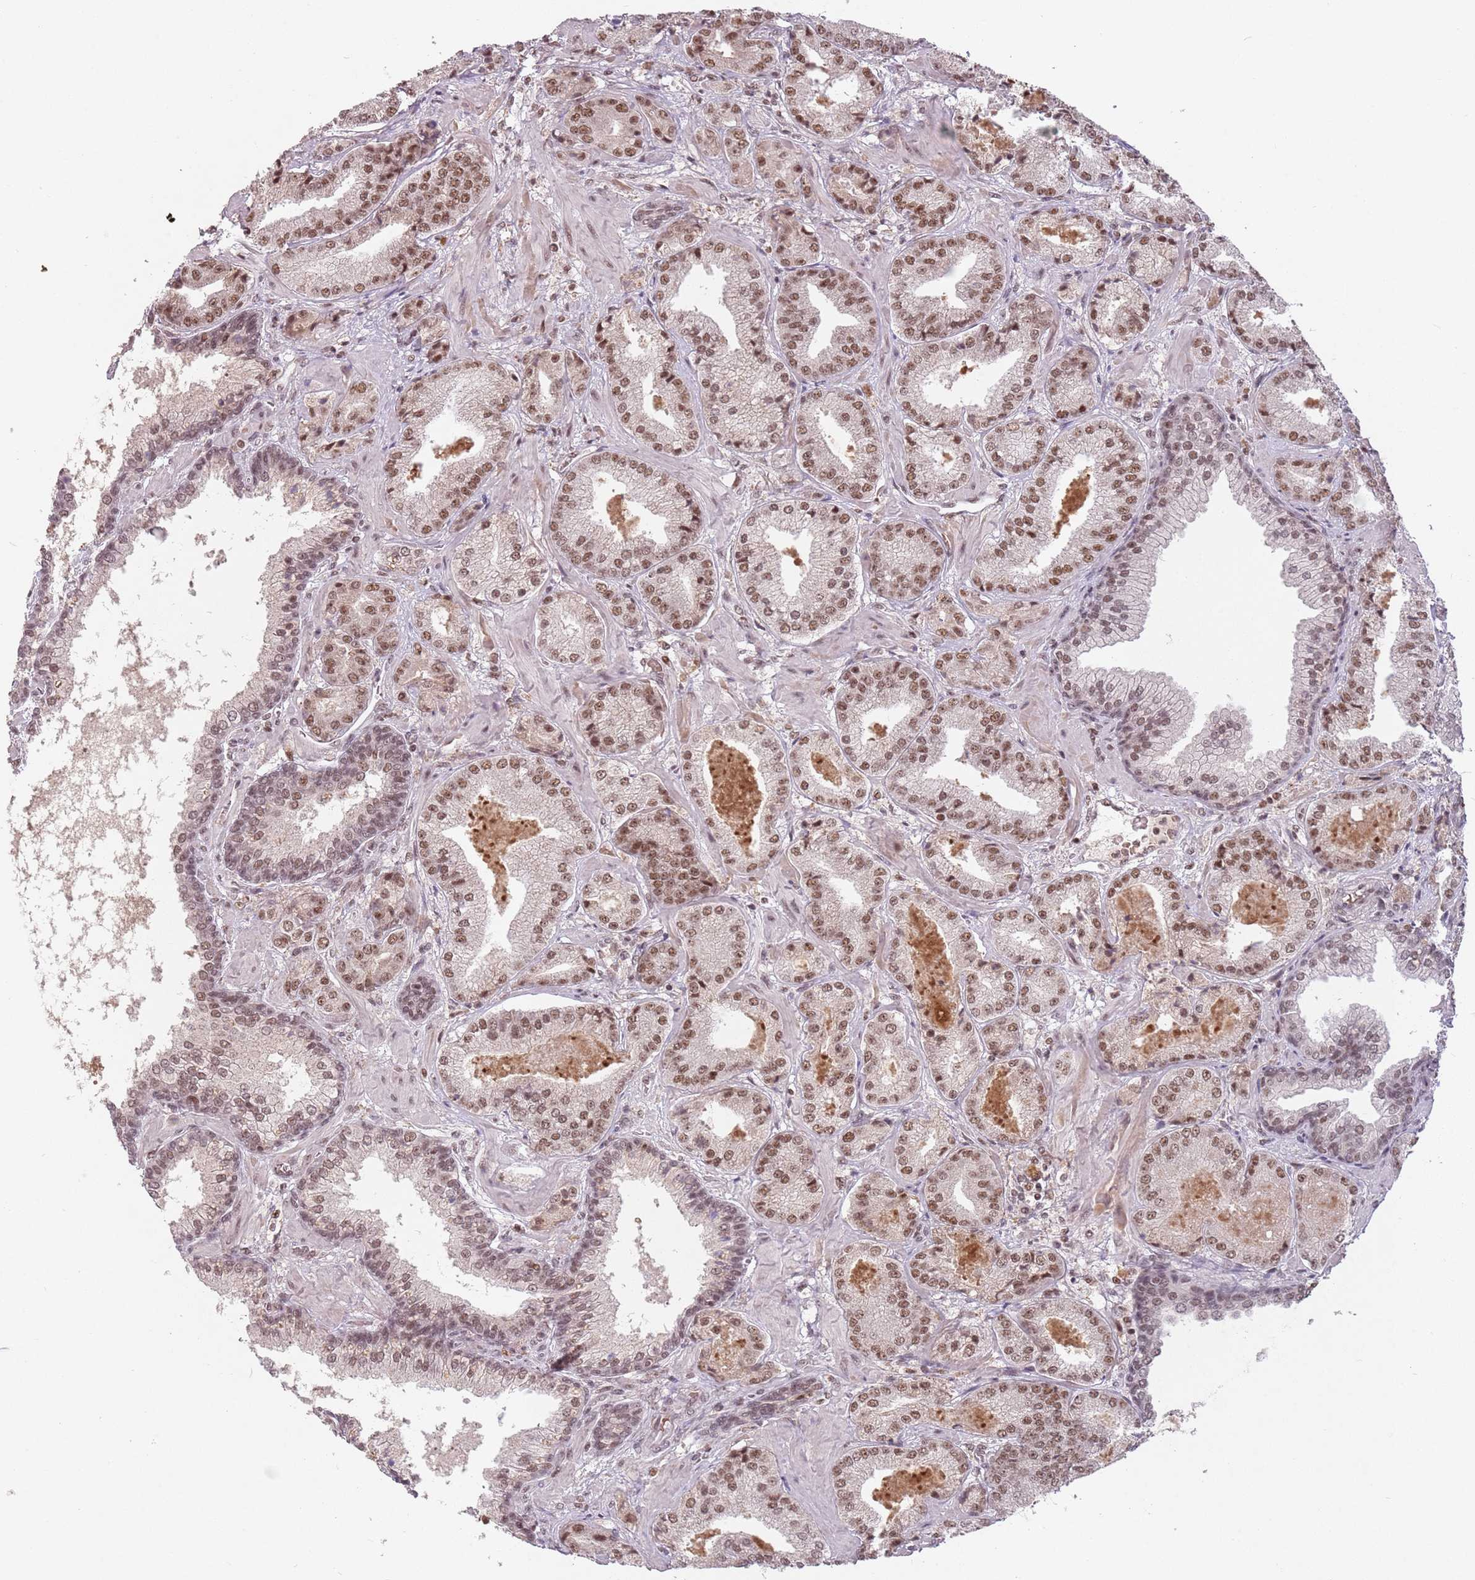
{"staining": {"intensity": "moderate", "quantity": ">75%", "location": "nuclear"}, "tissue": "prostate cancer", "cell_type": "Tumor cells", "image_type": "cancer", "snomed": [{"axis": "morphology", "description": "Adenocarcinoma, High grade"}, {"axis": "topography", "description": "Prostate"}], "caption": "There is medium levels of moderate nuclear positivity in tumor cells of high-grade adenocarcinoma (prostate), as demonstrated by immunohistochemical staining (brown color).", "gene": "NCBP1", "patient": {"sex": "male", "age": 63}}